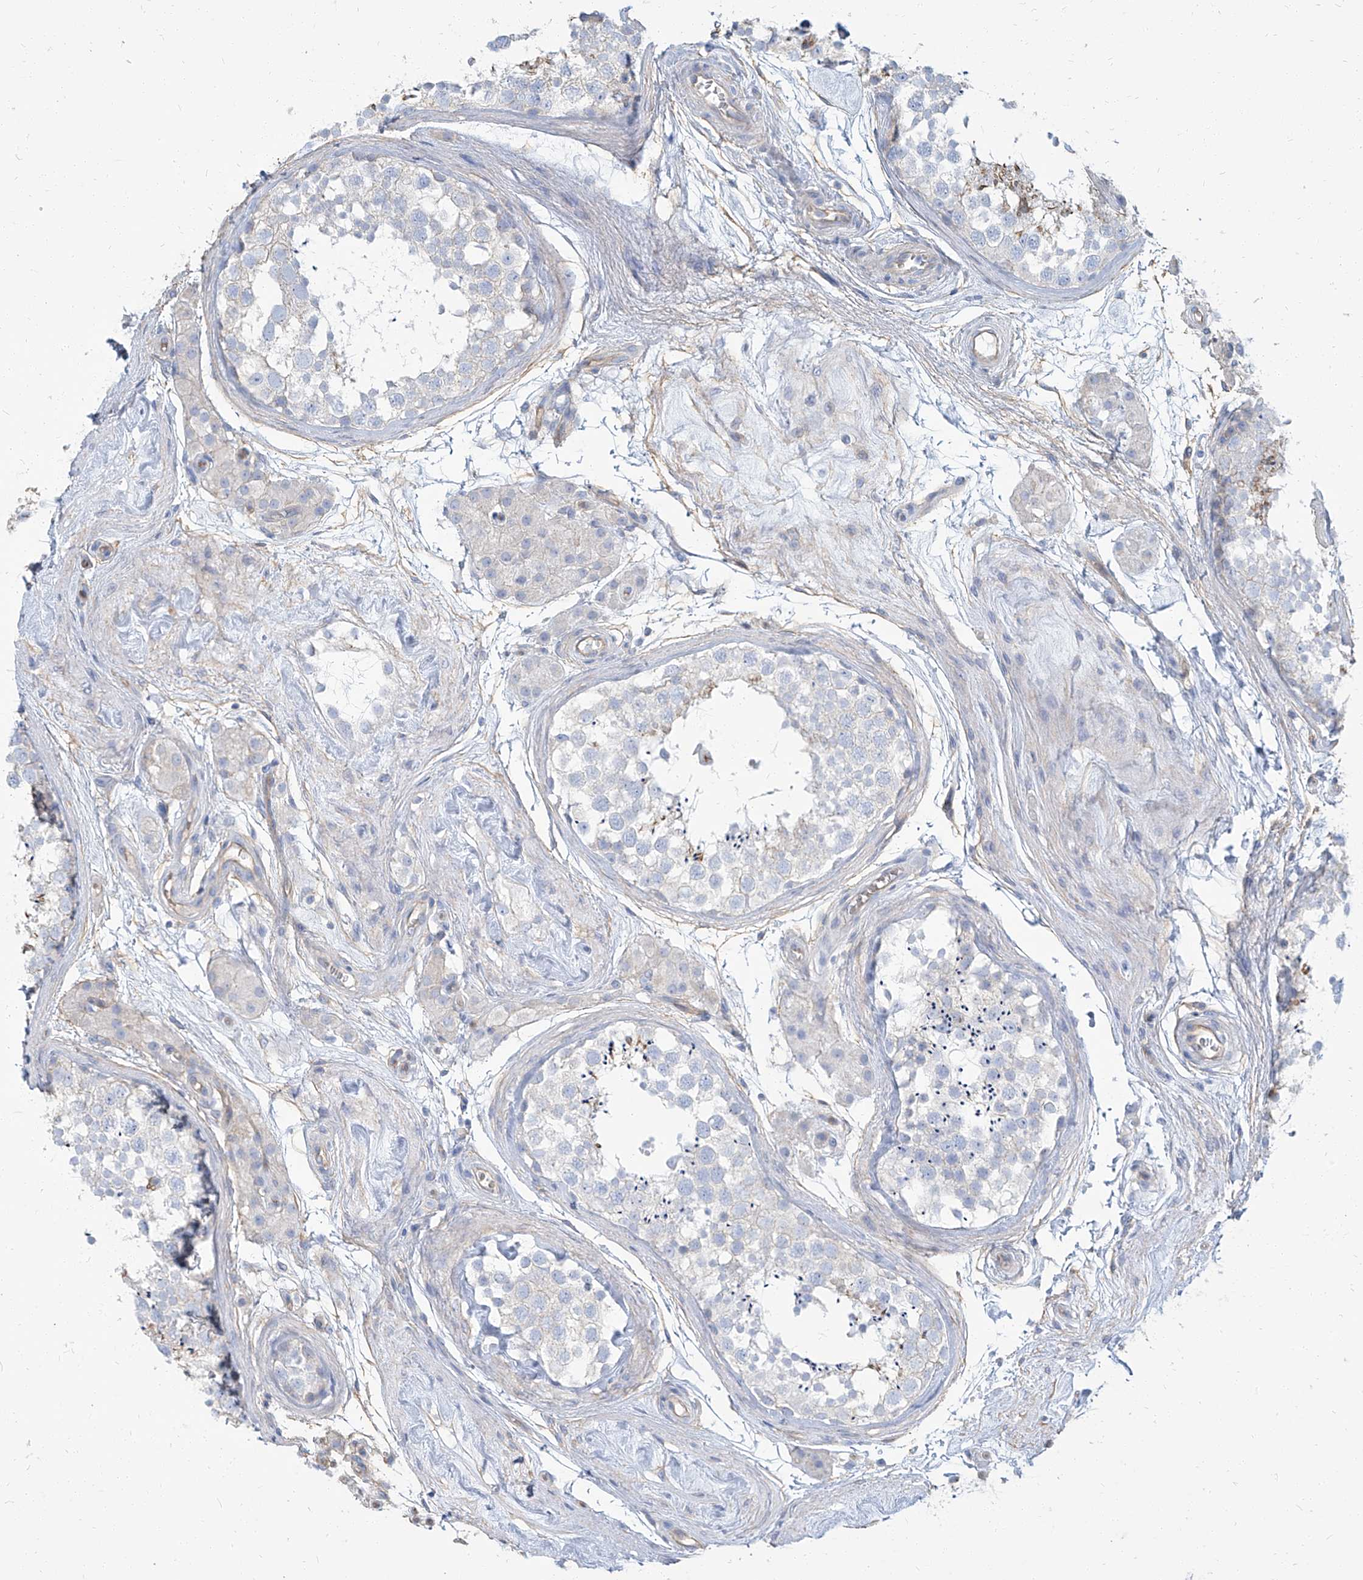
{"staining": {"intensity": "negative", "quantity": "none", "location": "none"}, "tissue": "testis", "cell_type": "Cells in seminiferous ducts", "image_type": "normal", "snomed": [{"axis": "morphology", "description": "Normal tissue, NOS"}, {"axis": "topography", "description": "Testis"}], "caption": "Histopathology image shows no significant protein staining in cells in seminiferous ducts of normal testis.", "gene": "TXLNB", "patient": {"sex": "male", "age": 56}}